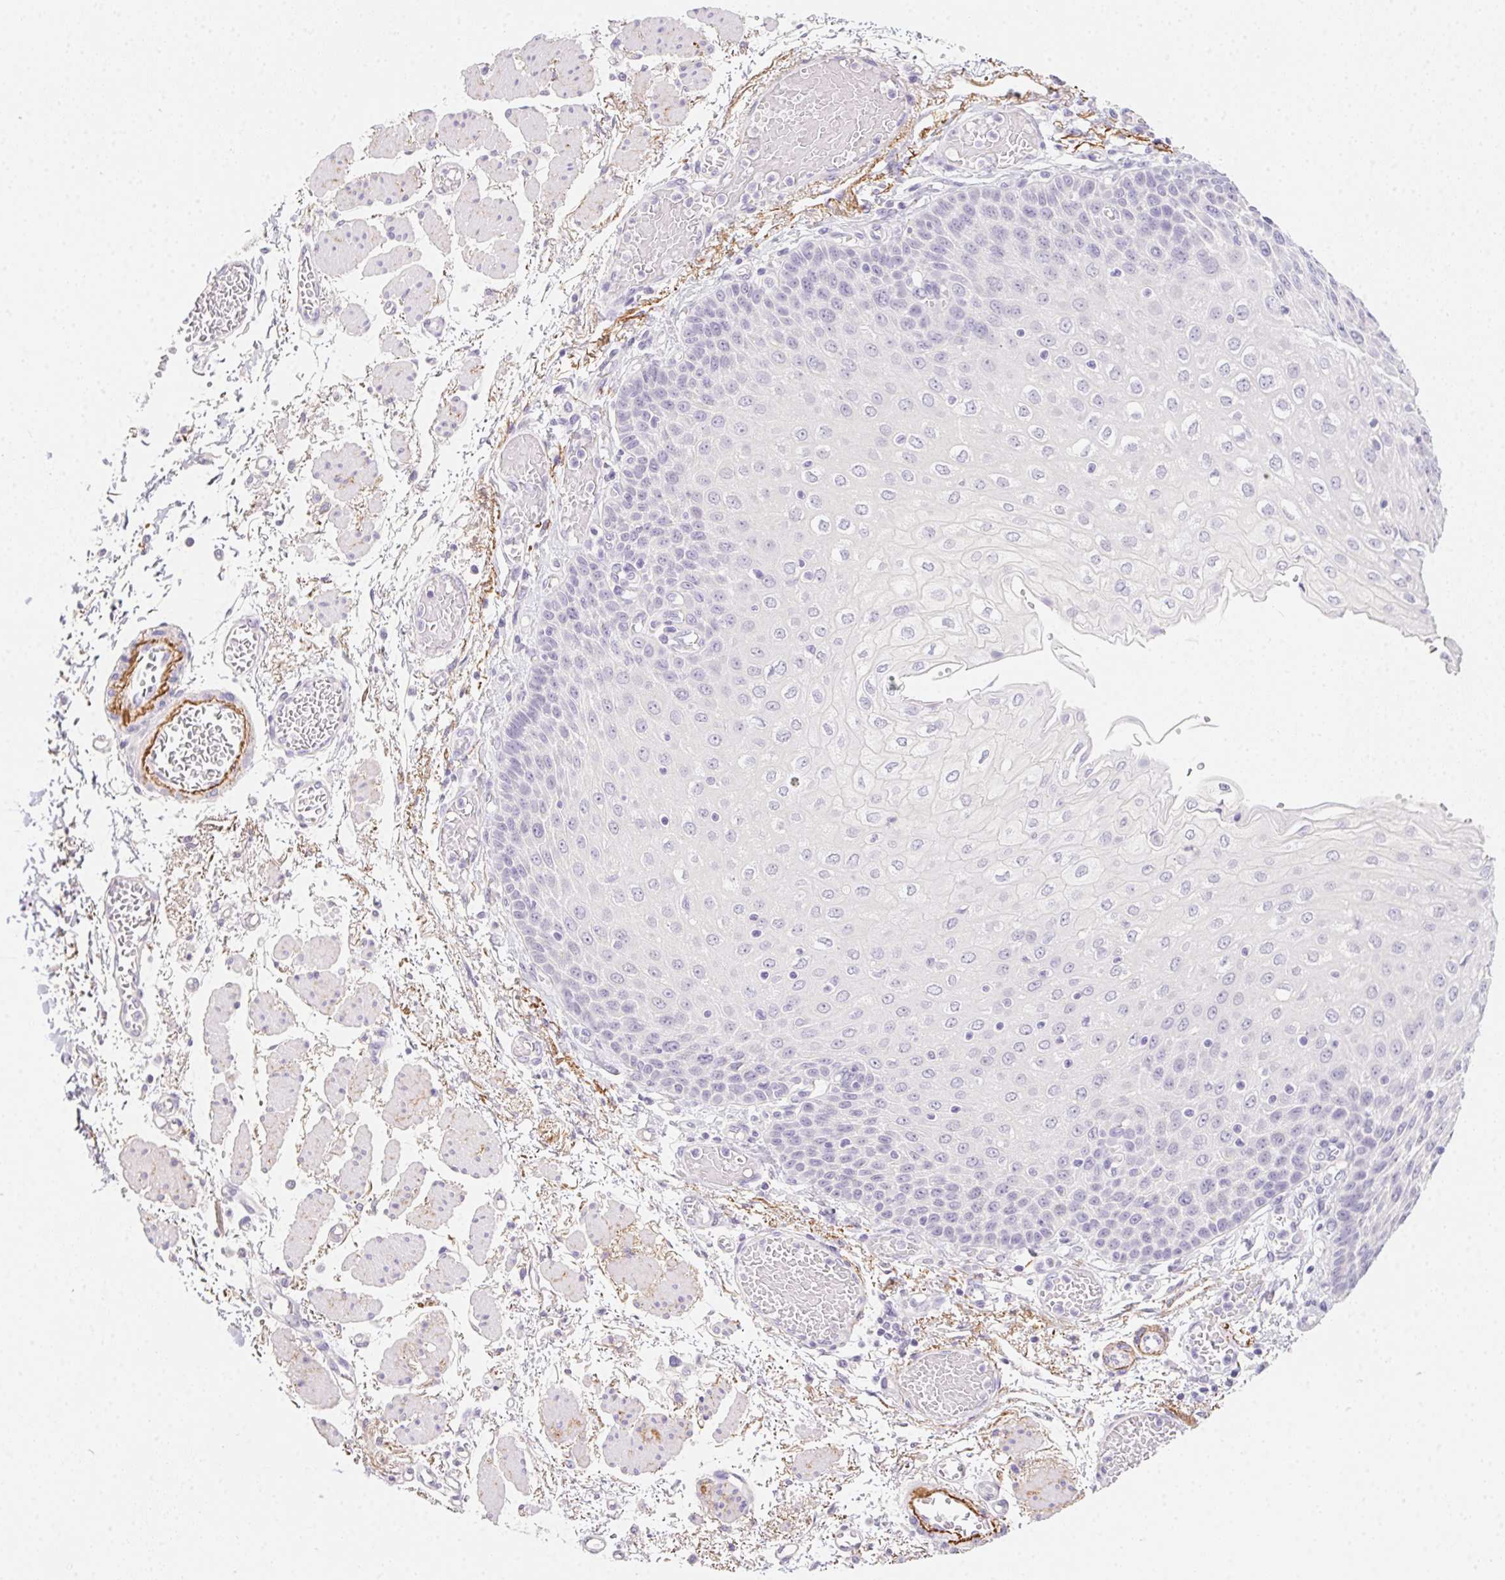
{"staining": {"intensity": "negative", "quantity": "none", "location": "none"}, "tissue": "esophagus", "cell_type": "Squamous epithelial cells", "image_type": "normal", "snomed": [{"axis": "morphology", "description": "Normal tissue, NOS"}, {"axis": "morphology", "description": "Adenocarcinoma, NOS"}, {"axis": "topography", "description": "Esophagus"}], "caption": "DAB (3,3'-diaminobenzidine) immunohistochemical staining of normal human esophagus shows no significant positivity in squamous epithelial cells.", "gene": "MYL4", "patient": {"sex": "male", "age": 81}}